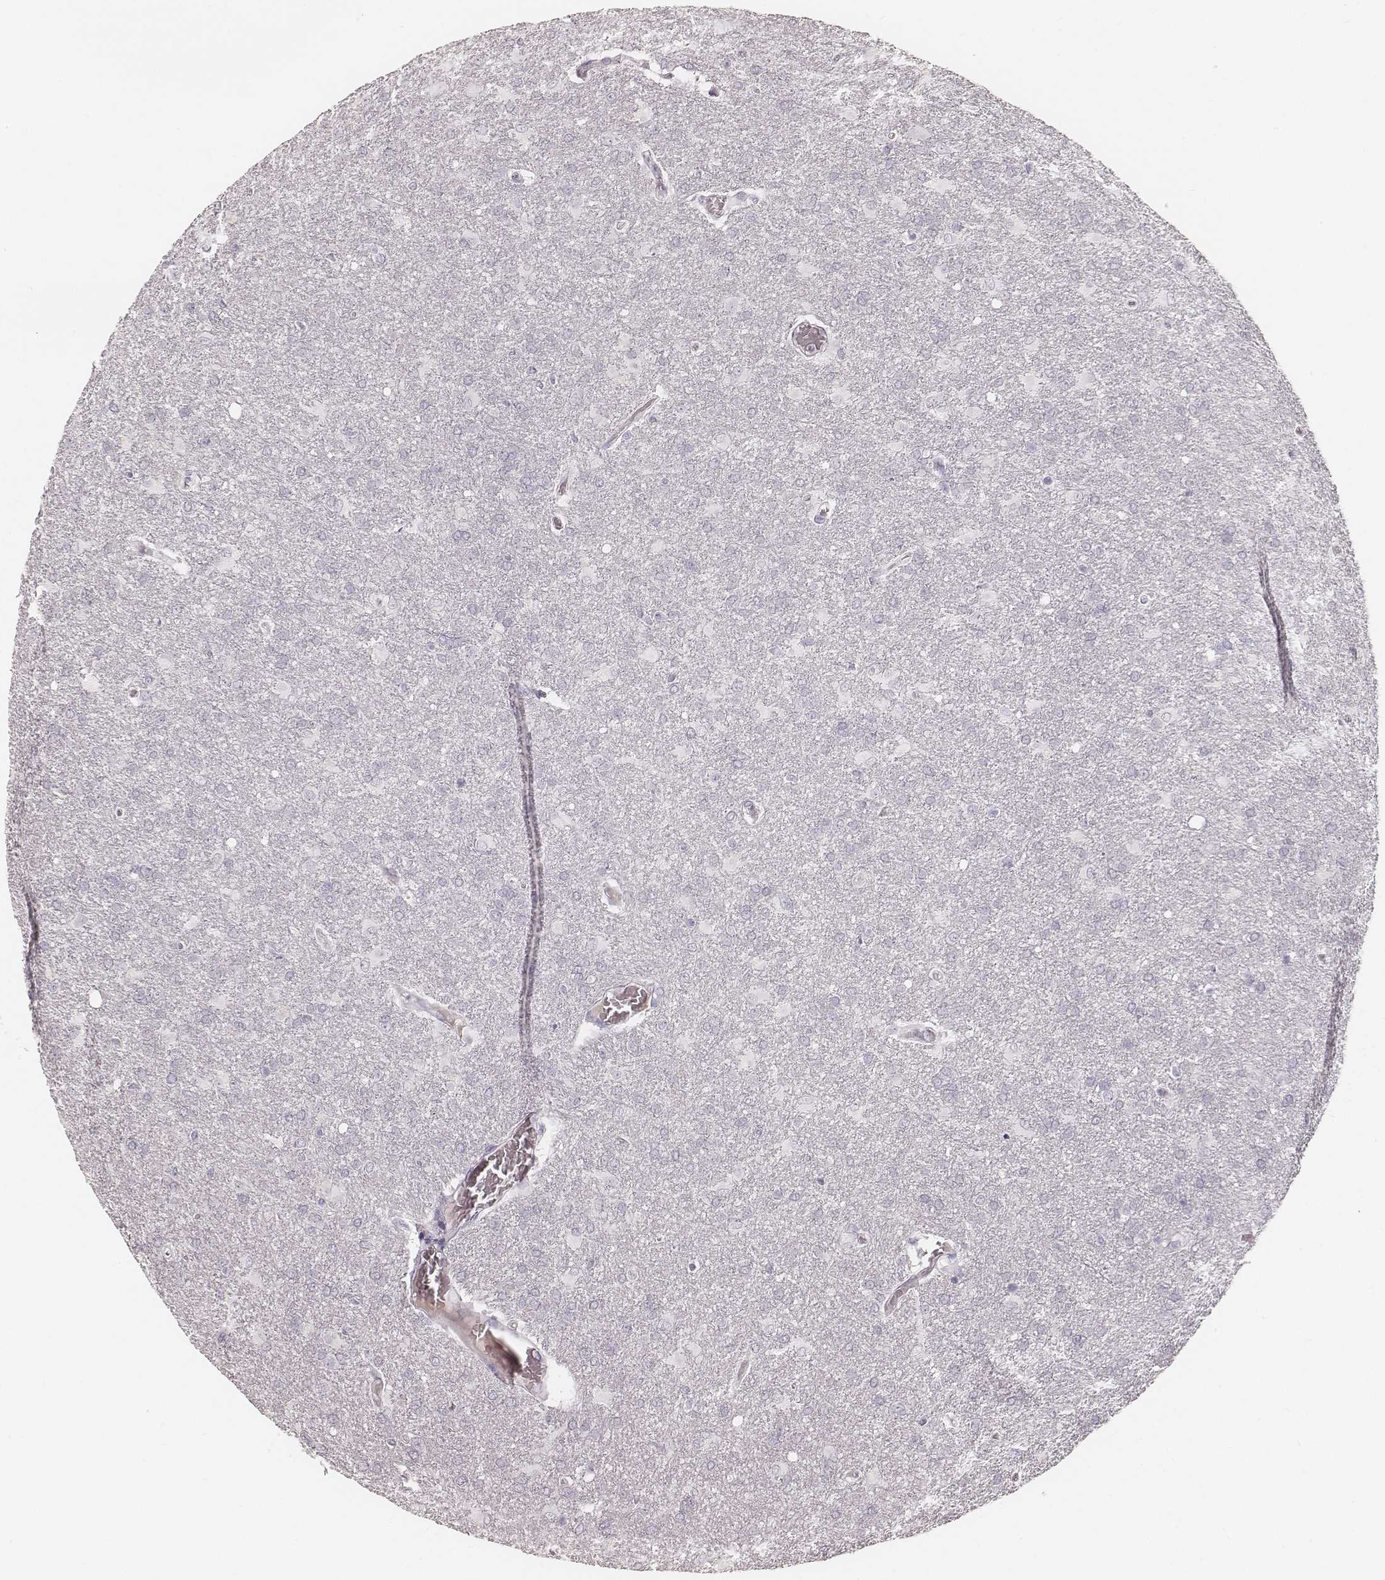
{"staining": {"intensity": "negative", "quantity": "none", "location": "none"}, "tissue": "glioma", "cell_type": "Tumor cells", "image_type": "cancer", "snomed": [{"axis": "morphology", "description": "Glioma, malignant, High grade"}, {"axis": "topography", "description": "Brain"}], "caption": "Immunohistochemistry (IHC) micrograph of human malignant high-grade glioma stained for a protein (brown), which demonstrates no expression in tumor cells.", "gene": "KRT26", "patient": {"sex": "male", "age": 68}}